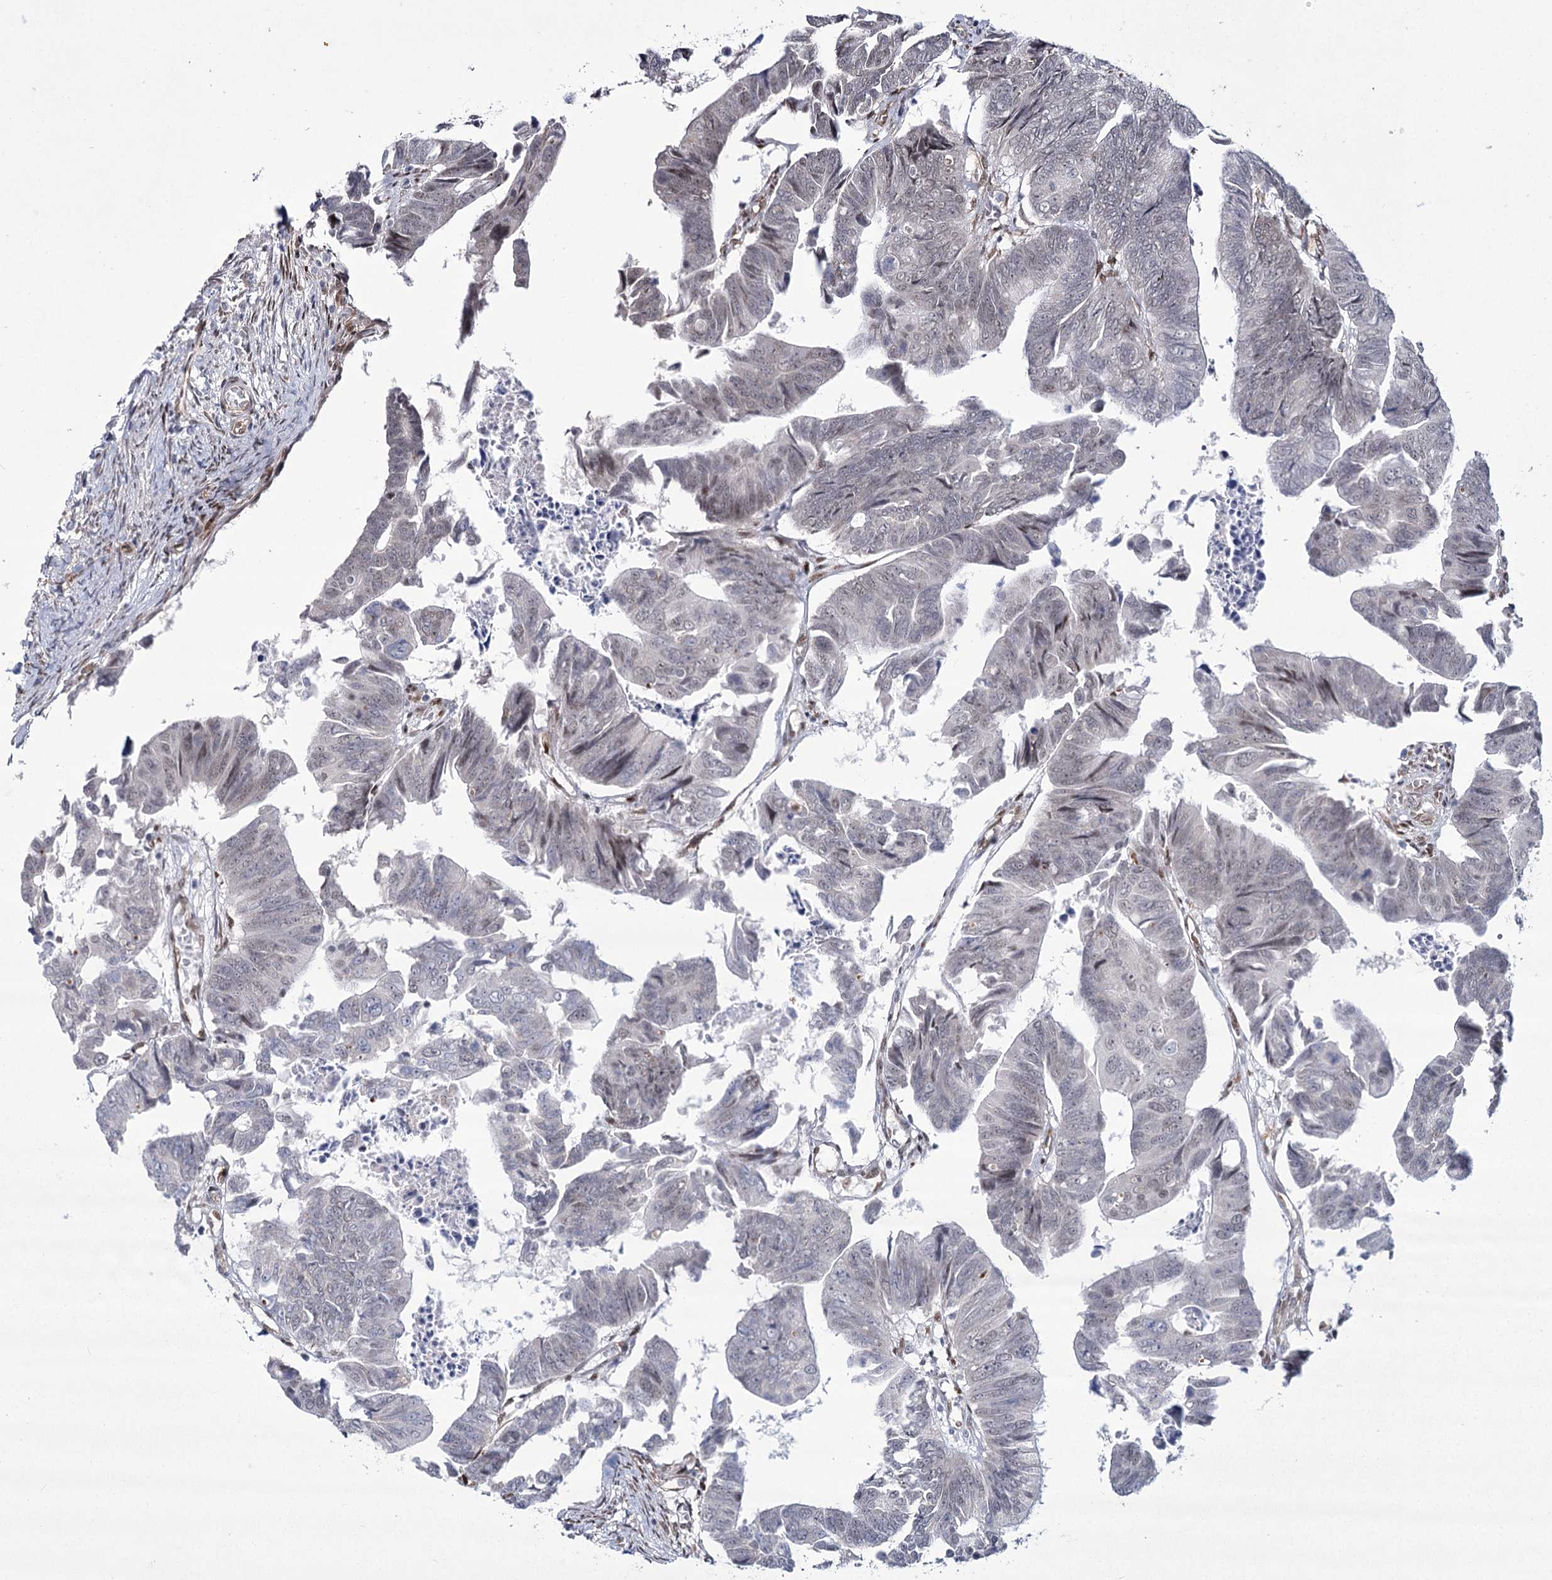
{"staining": {"intensity": "negative", "quantity": "none", "location": "none"}, "tissue": "colorectal cancer", "cell_type": "Tumor cells", "image_type": "cancer", "snomed": [{"axis": "morphology", "description": "Adenocarcinoma, NOS"}, {"axis": "topography", "description": "Rectum"}], "caption": "High power microscopy micrograph of an IHC photomicrograph of colorectal cancer (adenocarcinoma), revealing no significant positivity in tumor cells. (DAB (3,3'-diaminobenzidine) immunohistochemistry (IHC) with hematoxylin counter stain).", "gene": "YBX3", "patient": {"sex": "female", "age": 65}}